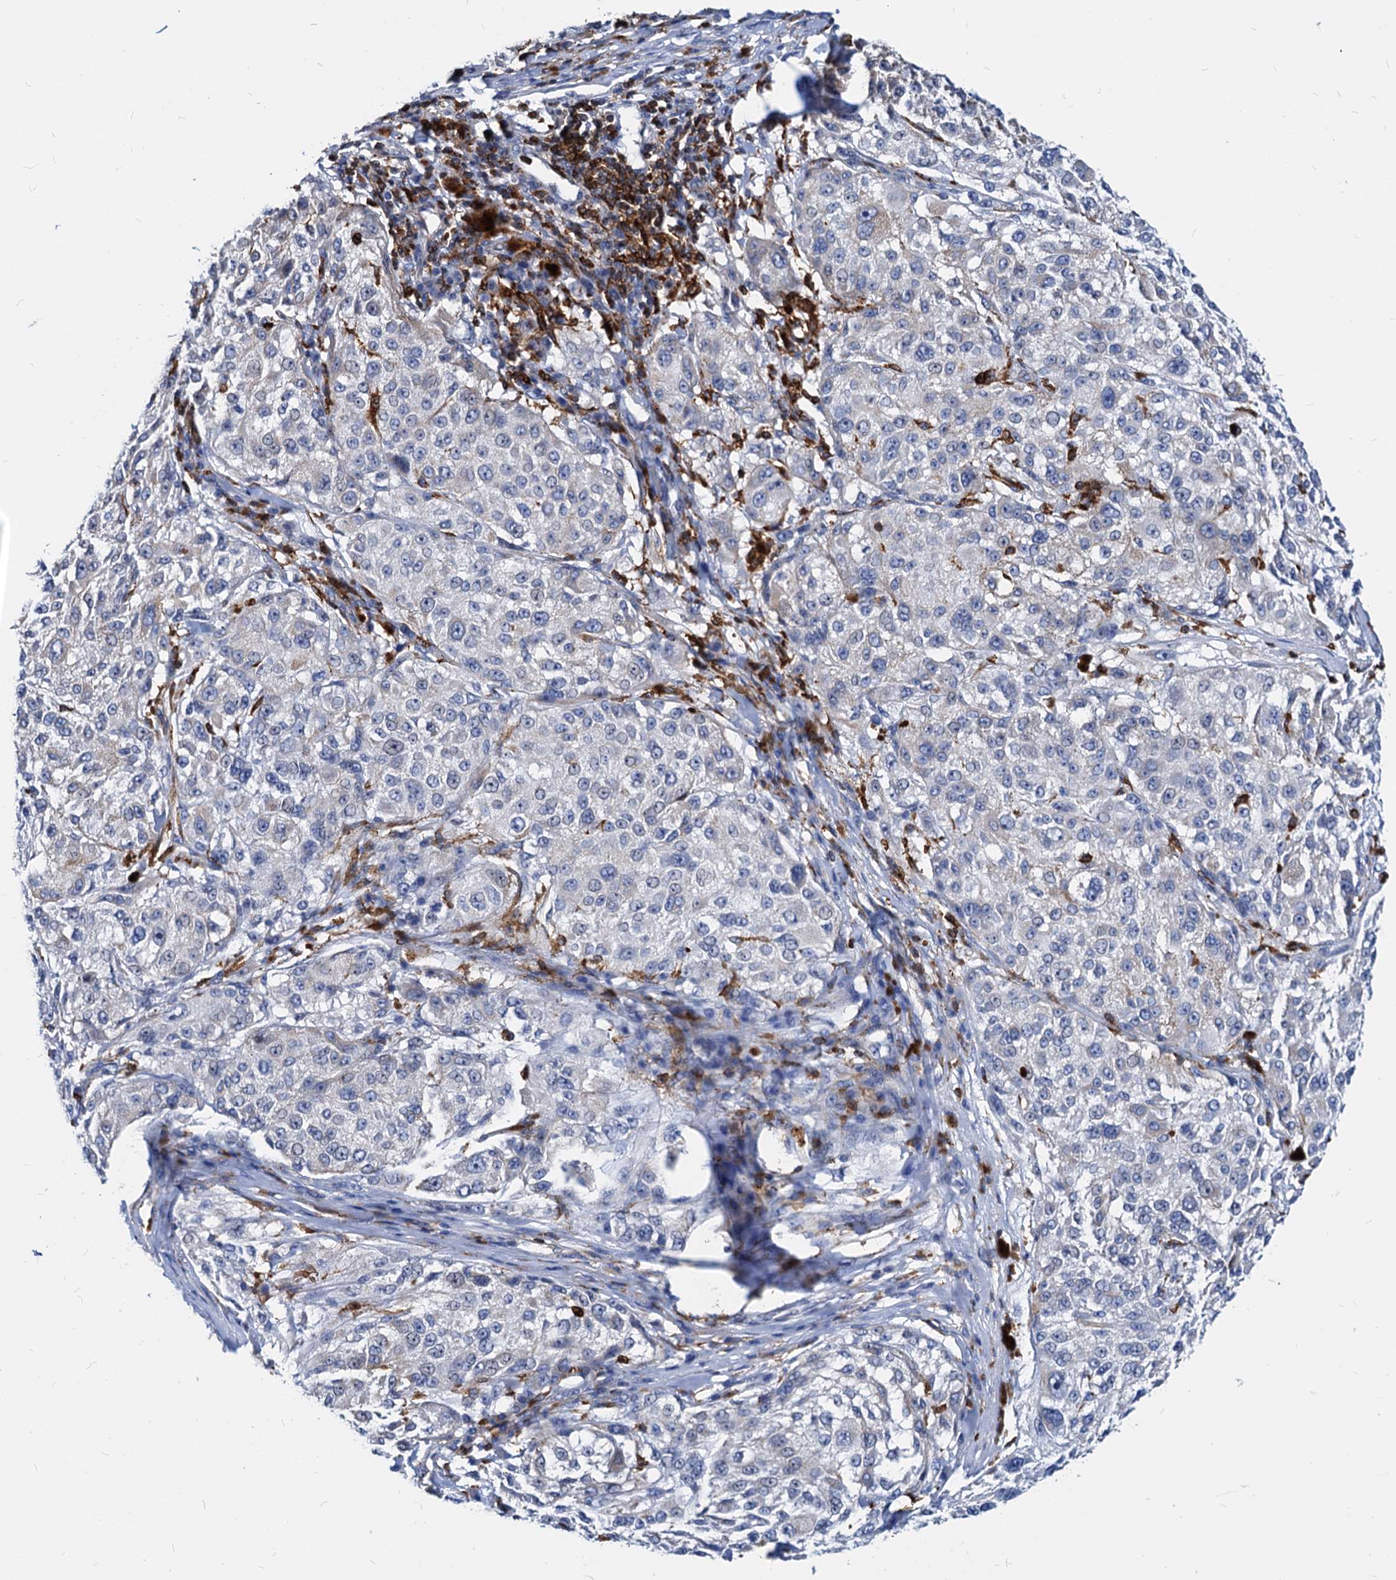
{"staining": {"intensity": "negative", "quantity": "none", "location": "none"}, "tissue": "melanoma", "cell_type": "Tumor cells", "image_type": "cancer", "snomed": [{"axis": "morphology", "description": "Necrosis, NOS"}, {"axis": "morphology", "description": "Malignant melanoma, NOS"}, {"axis": "topography", "description": "Skin"}], "caption": "Tumor cells are negative for protein expression in human melanoma.", "gene": "LCP2", "patient": {"sex": "female", "age": 87}}